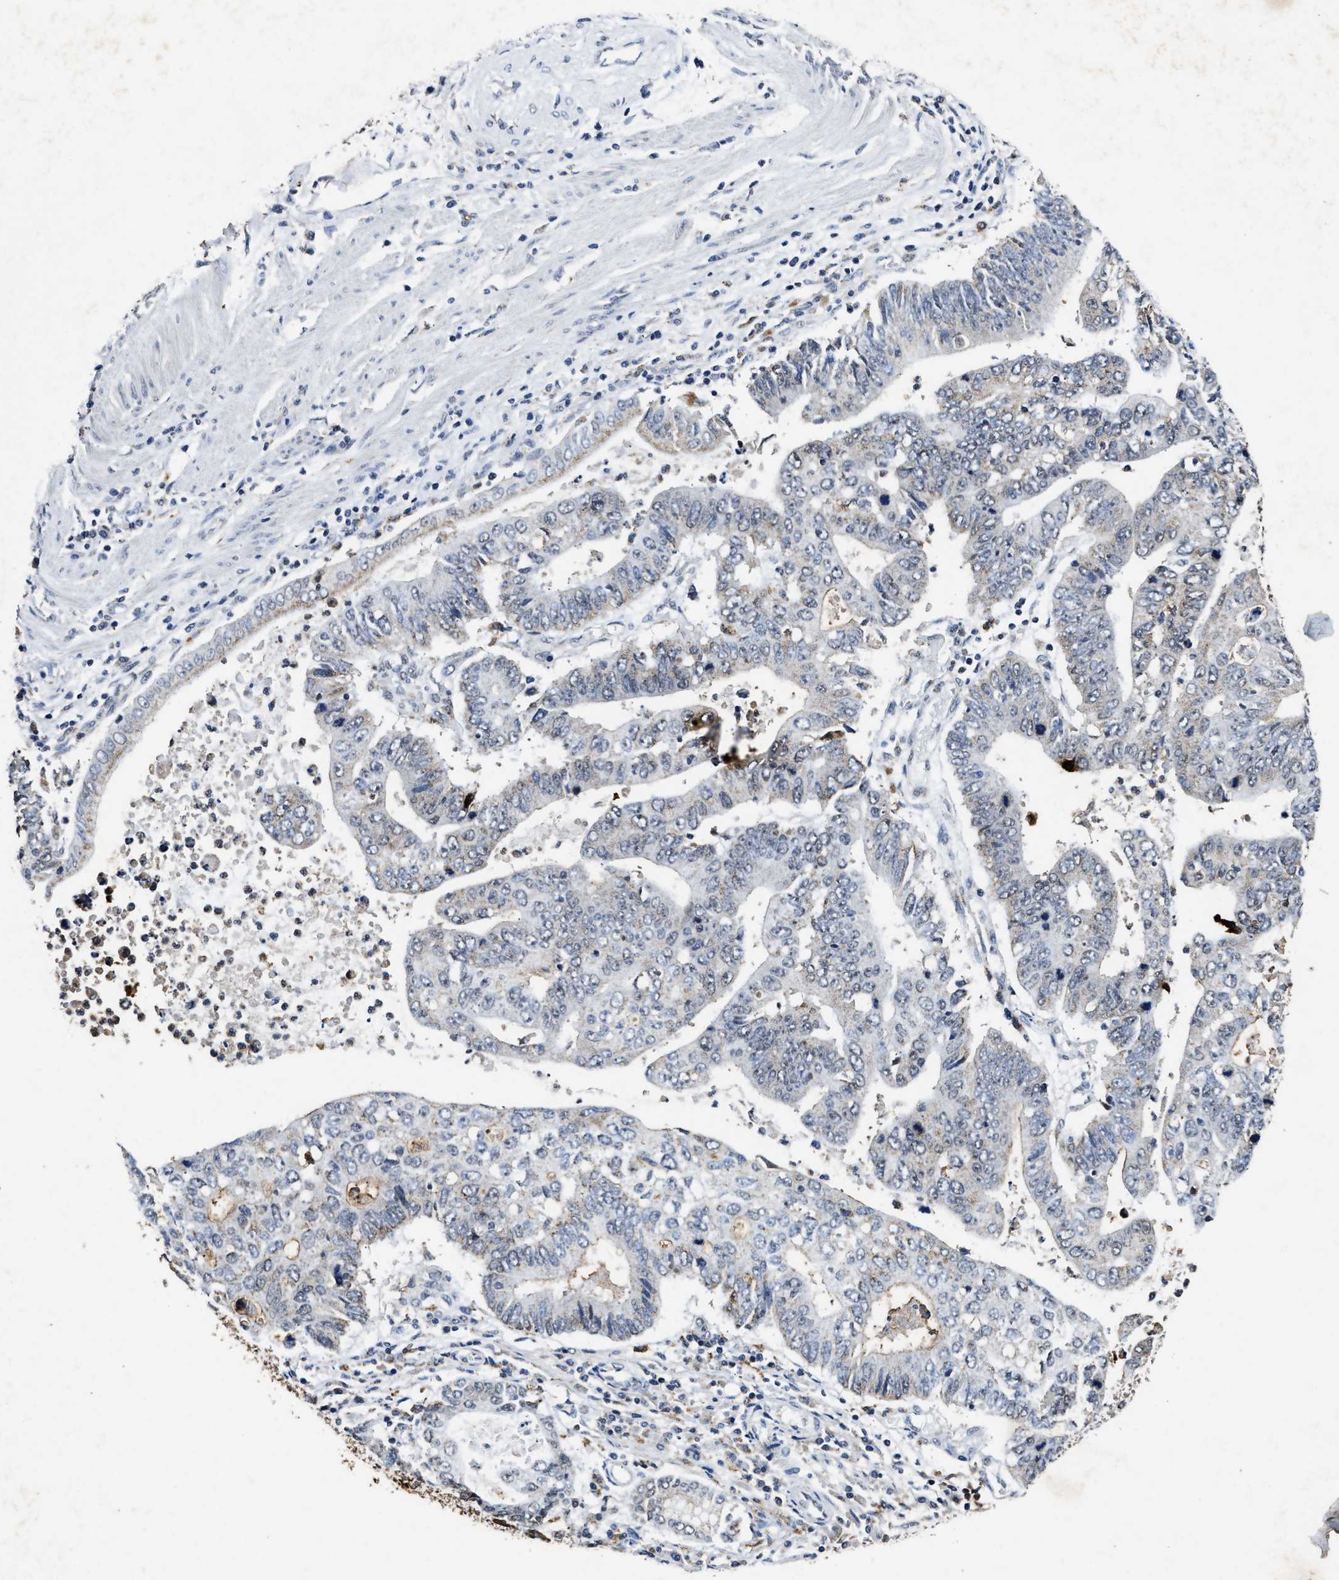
{"staining": {"intensity": "negative", "quantity": "none", "location": "none"}, "tissue": "stomach cancer", "cell_type": "Tumor cells", "image_type": "cancer", "snomed": [{"axis": "morphology", "description": "Adenocarcinoma, NOS"}, {"axis": "topography", "description": "Stomach"}], "caption": "Image shows no protein positivity in tumor cells of adenocarcinoma (stomach) tissue.", "gene": "ACOX1", "patient": {"sex": "male", "age": 59}}